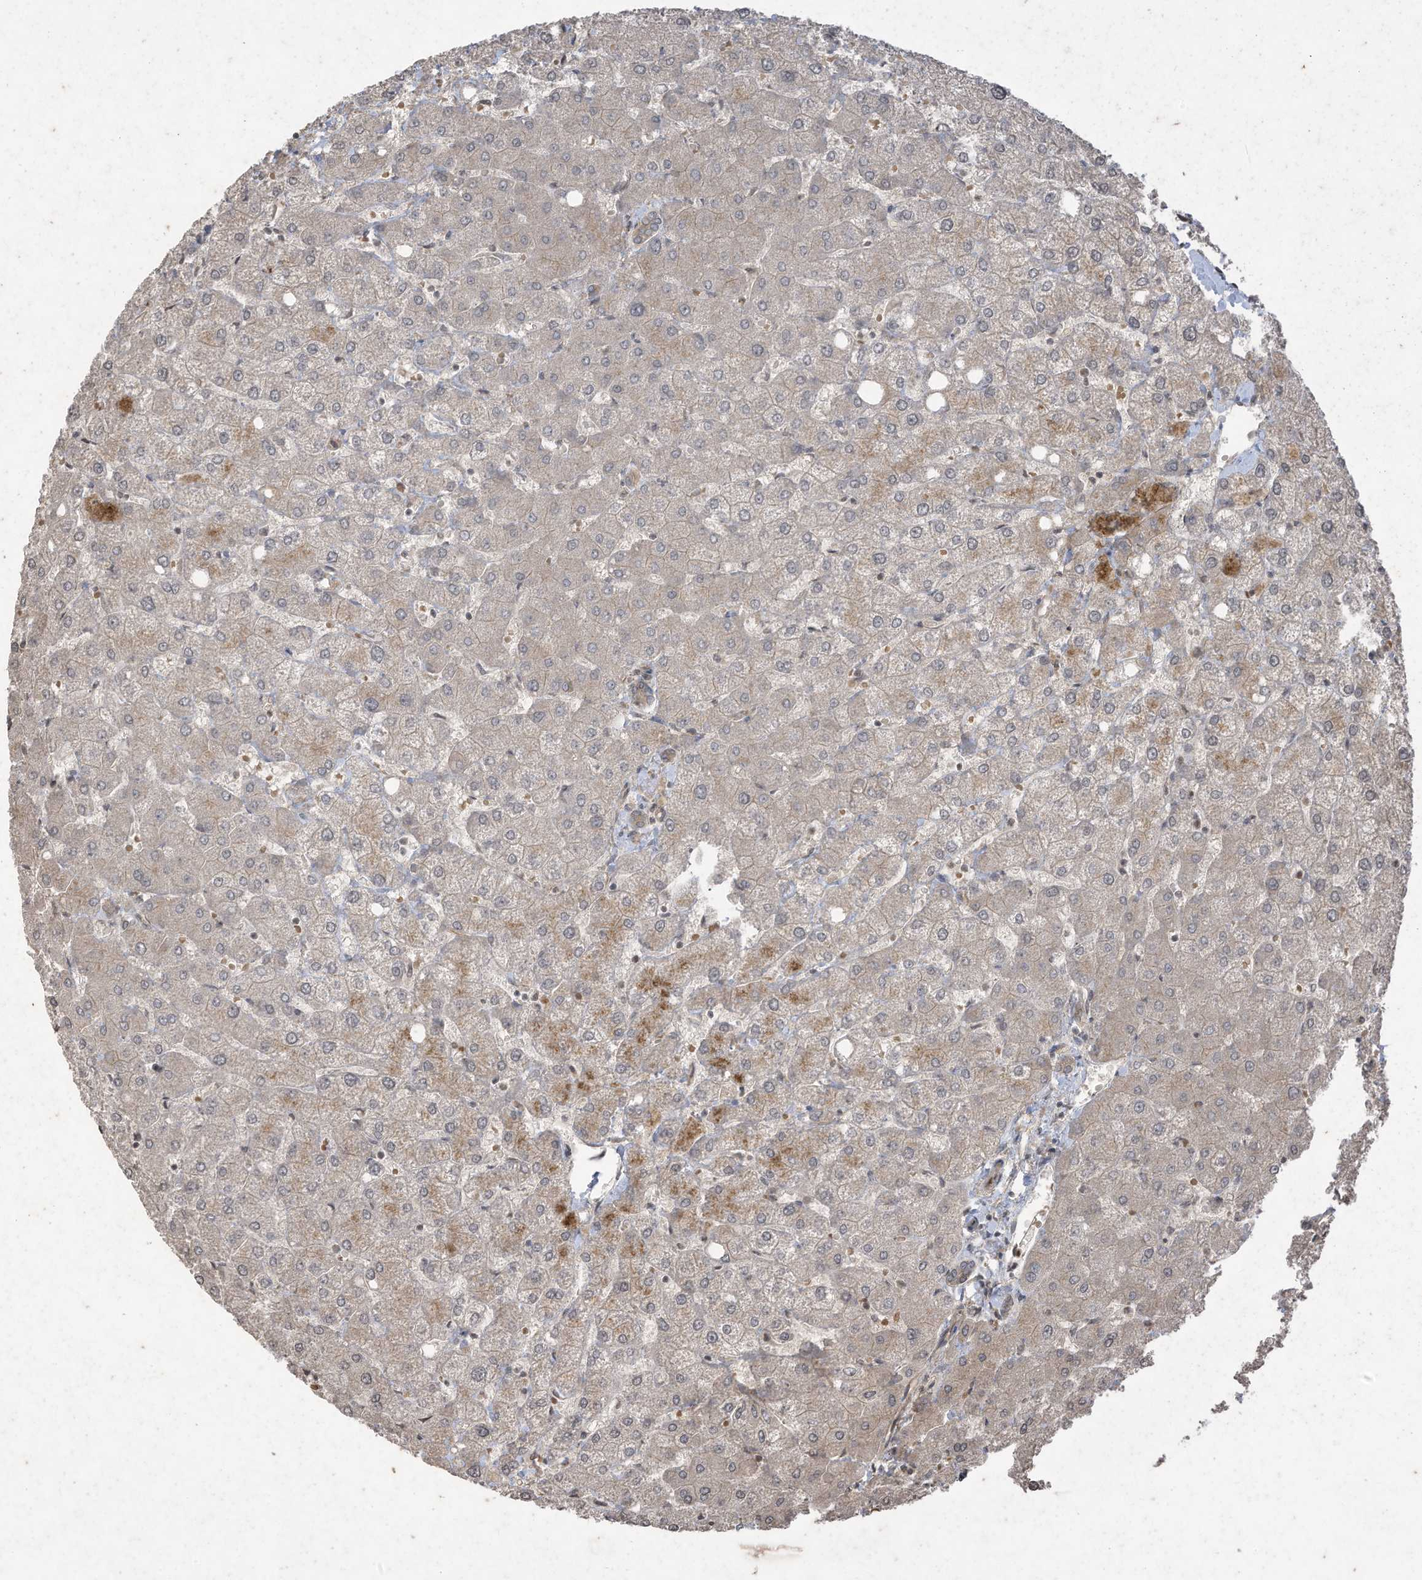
{"staining": {"intensity": "weak", "quantity": "25%-75%", "location": "cytoplasmic/membranous"}, "tissue": "liver", "cell_type": "Cholangiocytes", "image_type": "normal", "snomed": [{"axis": "morphology", "description": "Normal tissue, NOS"}, {"axis": "topography", "description": "Liver"}], "caption": "A high-resolution image shows immunohistochemistry (IHC) staining of benign liver, which reveals weak cytoplasmic/membranous staining in about 25%-75% of cholangiocytes.", "gene": "MATN2", "patient": {"sex": "female", "age": 54}}